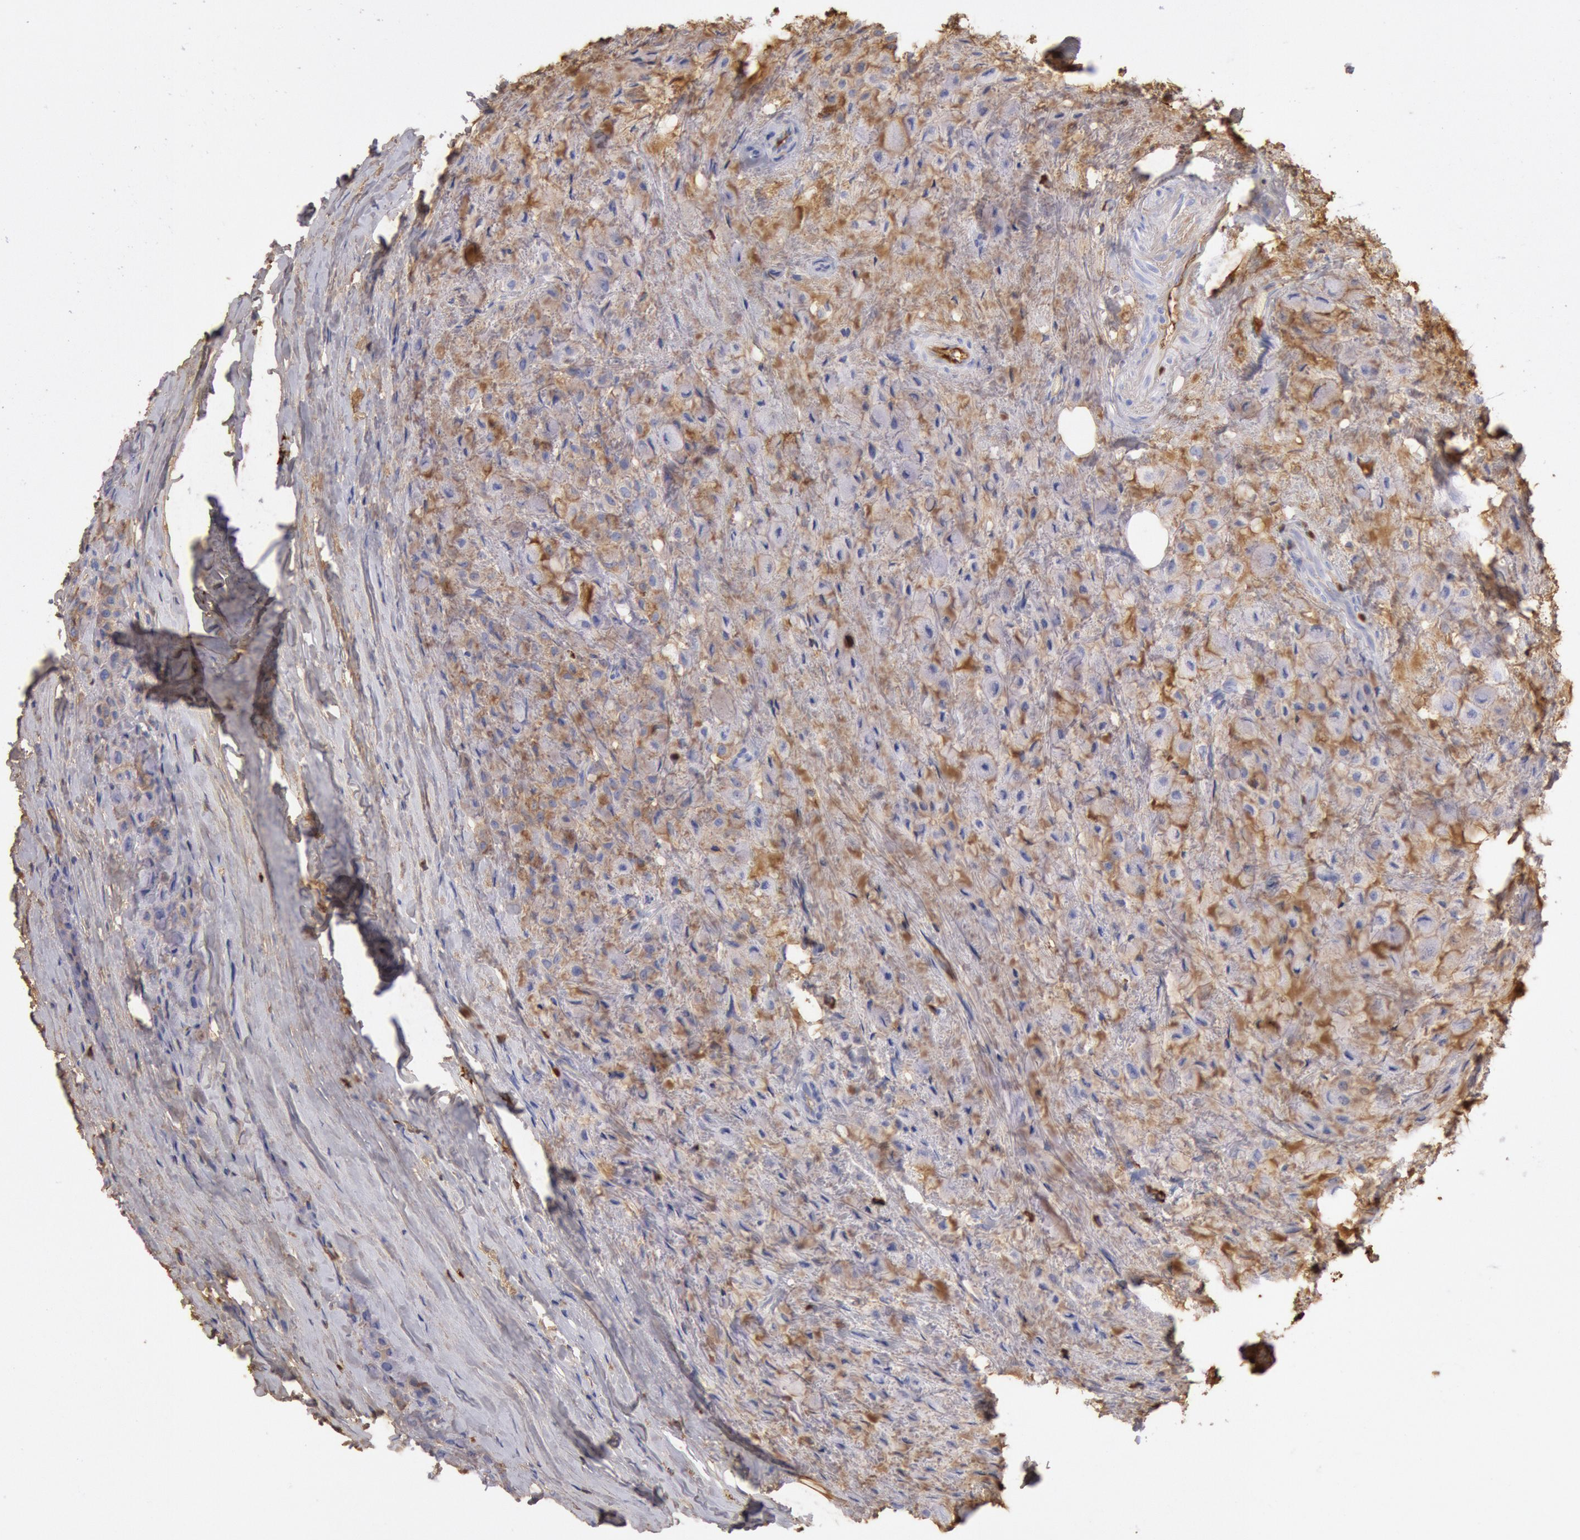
{"staining": {"intensity": "negative", "quantity": "none", "location": "none"}, "tissue": "breast cancer", "cell_type": "Tumor cells", "image_type": "cancer", "snomed": [{"axis": "morphology", "description": "Lobular carcinoma"}, {"axis": "topography", "description": "Breast"}], "caption": "Human breast cancer (lobular carcinoma) stained for a protein using IHC displays no staining in tumor cells.", "gene": "IGHA1", "patient": {"sex": "female", "age": 85}}